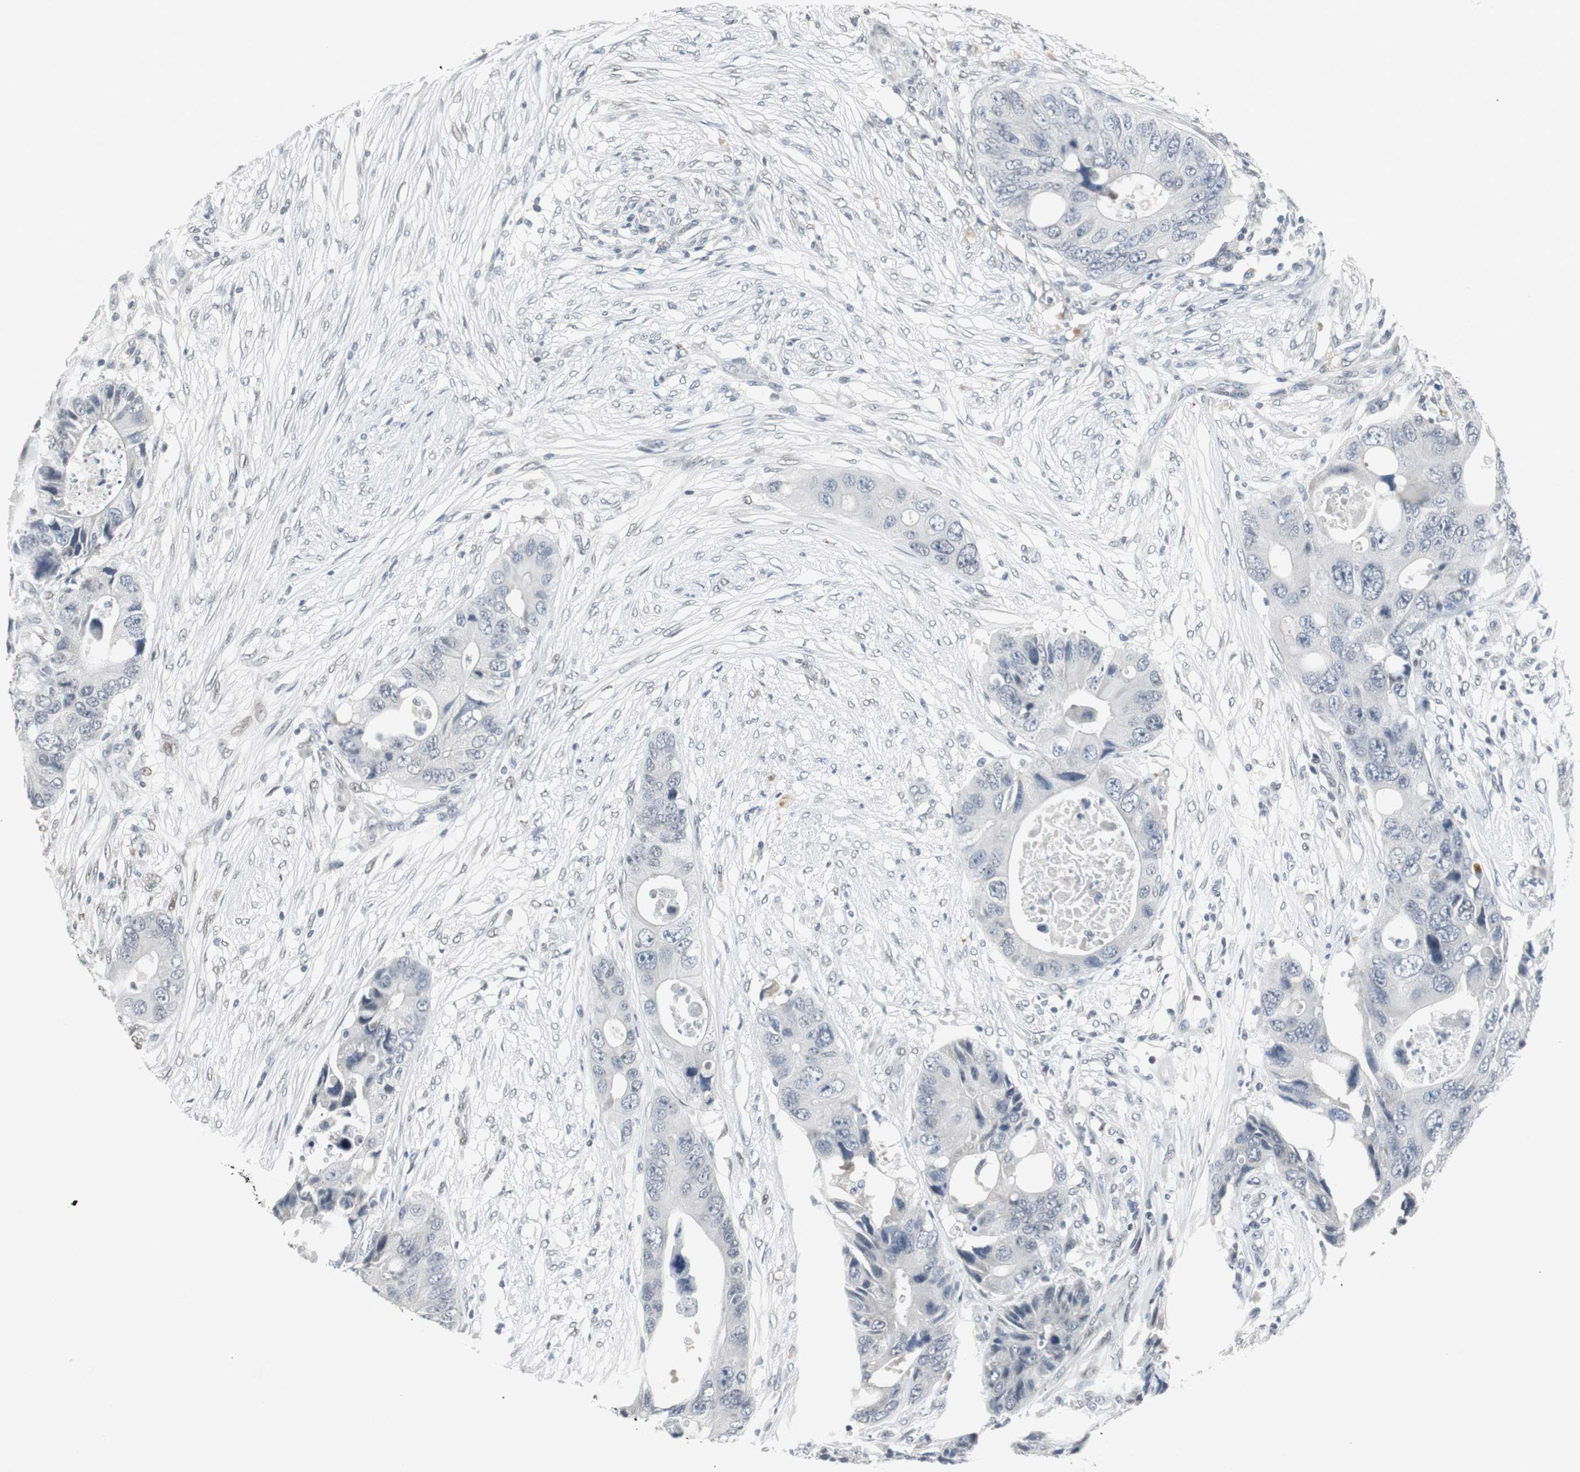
{"staining": {"intensity": "negative", "quantity": "none", "location": "none"}, "tissue": "colorectal cancer", "cell_type": "Tumor cells", "image_type": "cancer", "snomed": [{"axis": "morphology", "description": "Adenocarcinoma, NOS"}, {"axis": "topography", "description": "Colon"}], "caption": "Immunohistochemistry of human colorectal adenocarcinoma demonstrates no positivity in tumor cells.", "gene": "ELK1", "patient": {"sex": "male", "age": 71}}